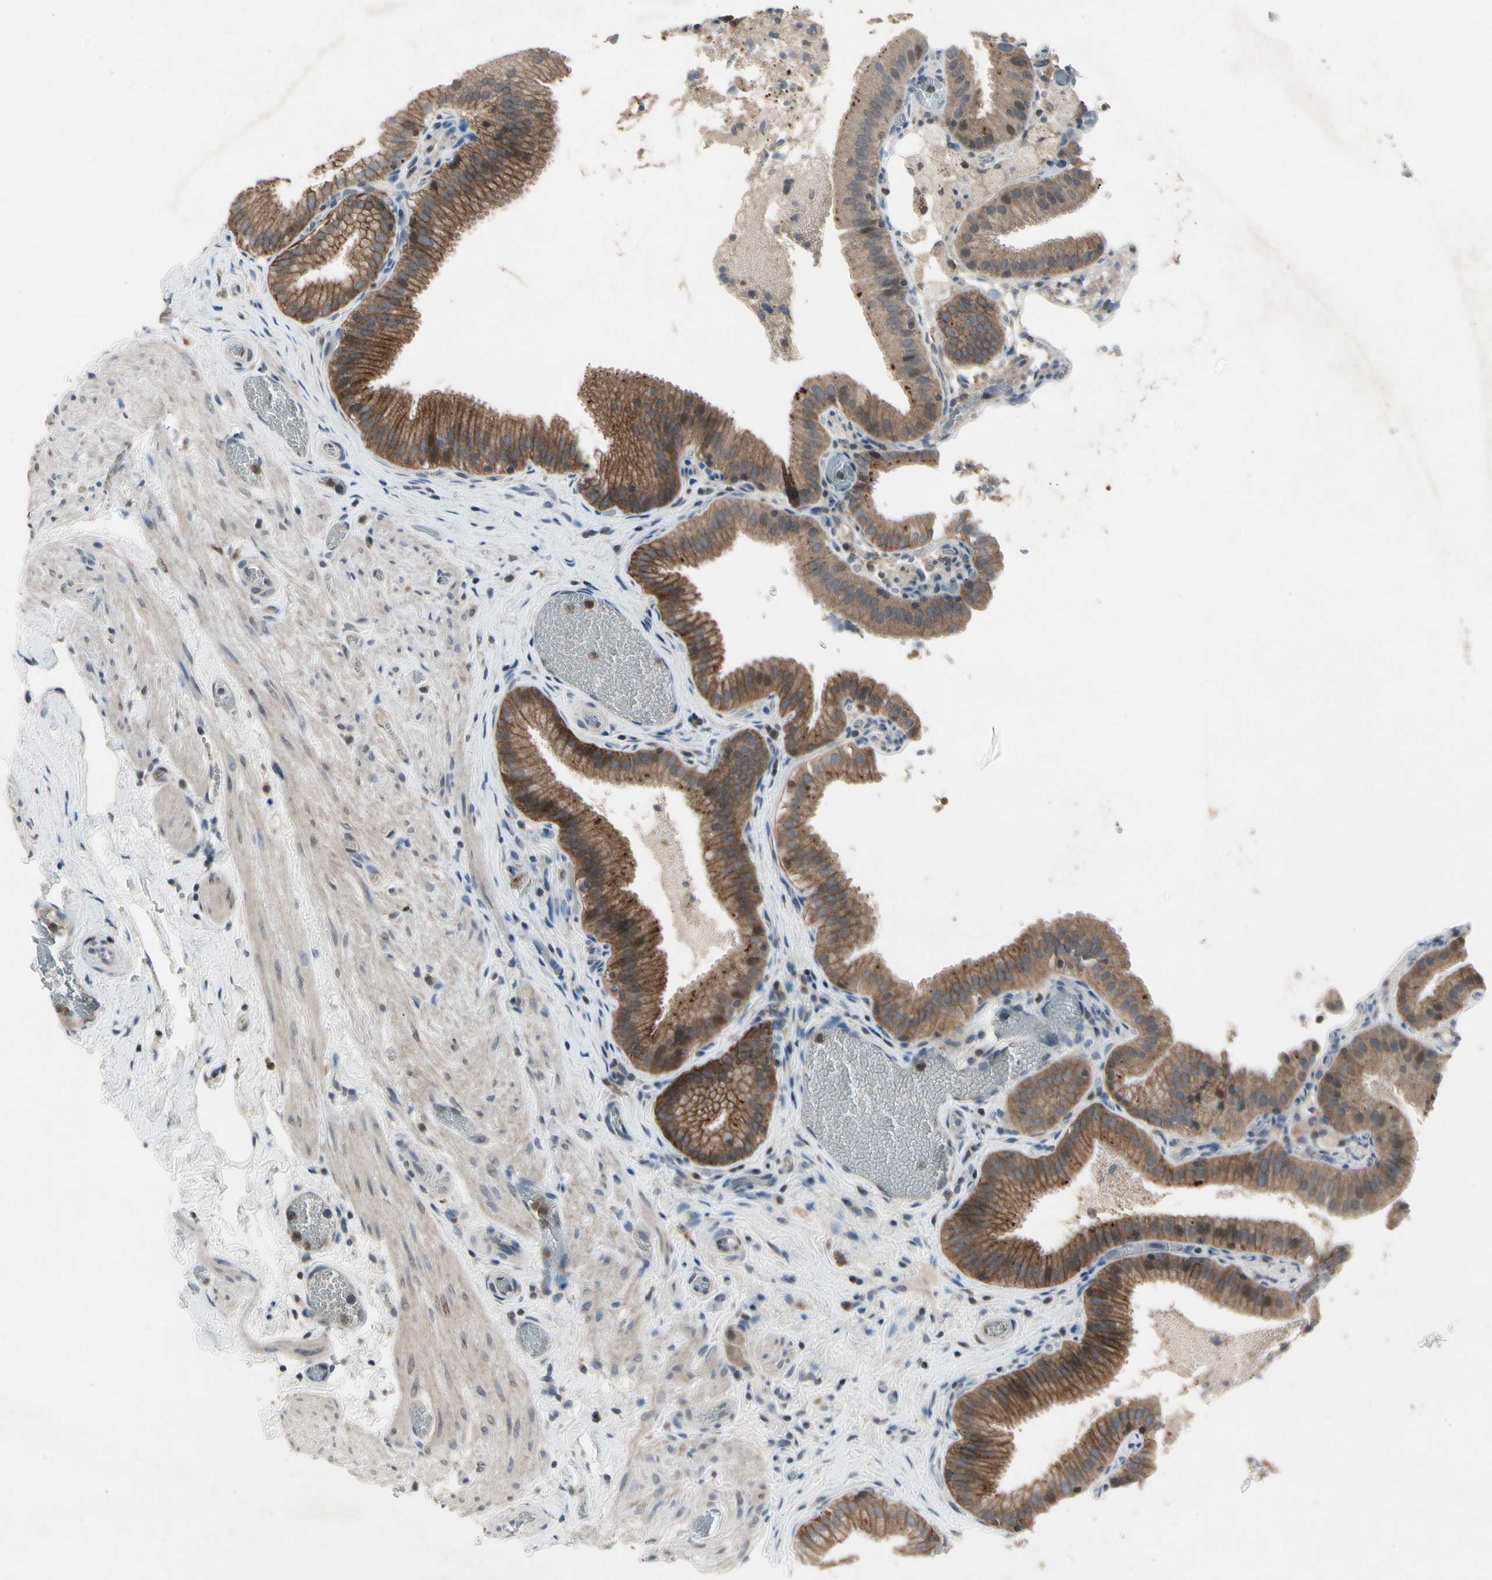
{"staining": {"intensity": "moderate", "quantity": ">75%", "location": "cytoplasmic/membranous"}, "tissue": "gallbladder", "cell_type": "Glandular cells", "image_type": "normal", "snomed": [{"axis": "morphology", "description": "Normal tissue, NOS"}, {"axis": "topography", "description": "Gallbladder"}], "caption": "High-power microscopy captured an immunohistochemistry photomicrograph of normal gallbladder, revealing moderate cytoplasmic/membranous expression in about >75% of glandular cells. (DAB (3,3'-diaminobenzidine) IHC with brightfield microscopy, high magnification).", "gene": "NMI", "patient": {"sex": "male", "age": 54}}